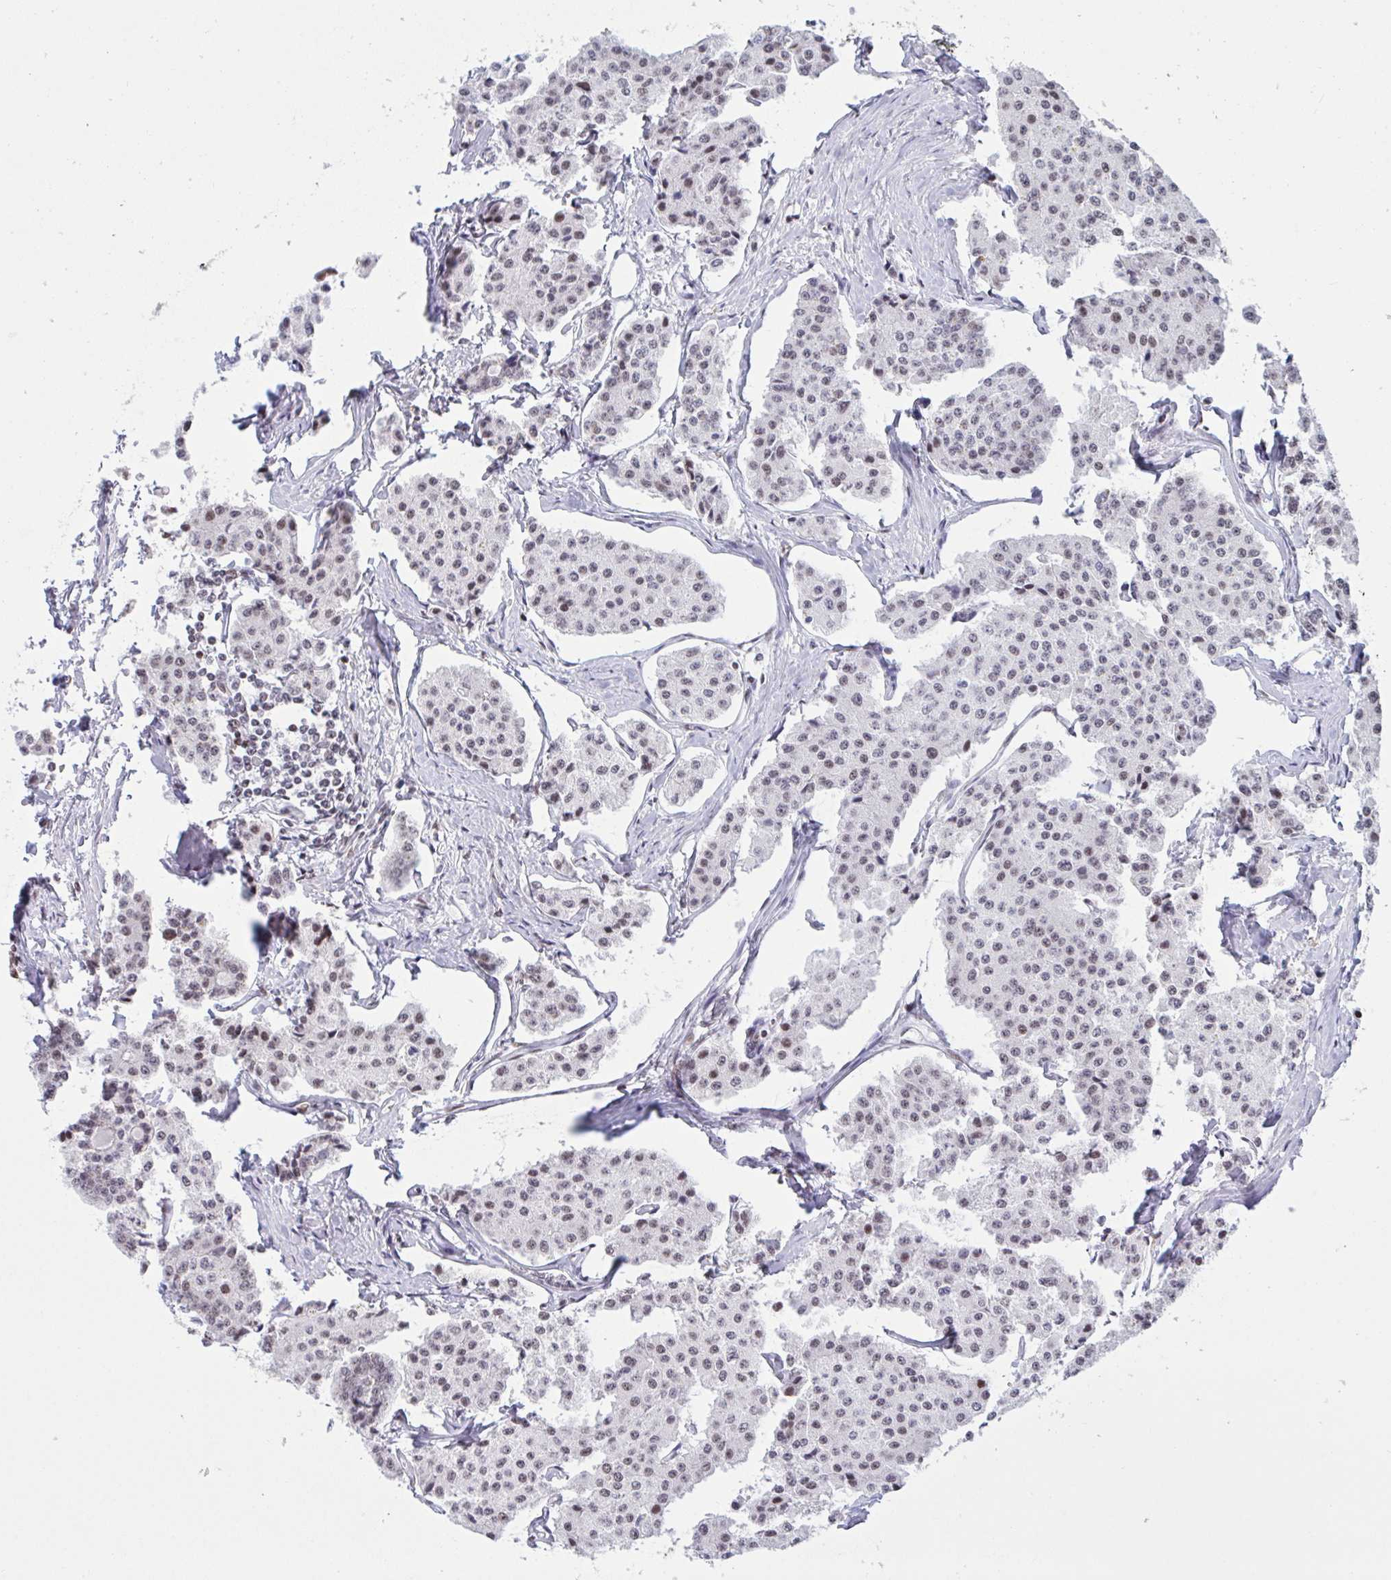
{"staining": {"intensity": "weak", "quantity": "25%-75%", "location": "nuclear"}, "tissue": "carcinoid", "cell_type": "Tumor cells", "image_type": "cancer", "snomed": [{"axis": "morphology", "description": "Carcinoid, malignant, NOS"}, {"axis": "topography", "description": "Small intestine"}], "caption": "Tumor cells display weak nuclear staining in approximately 25%-75% of cells in malignant carcinoid.", "gene": "CBFA2T2", "patient": {"sex": "female", "age": 65}}